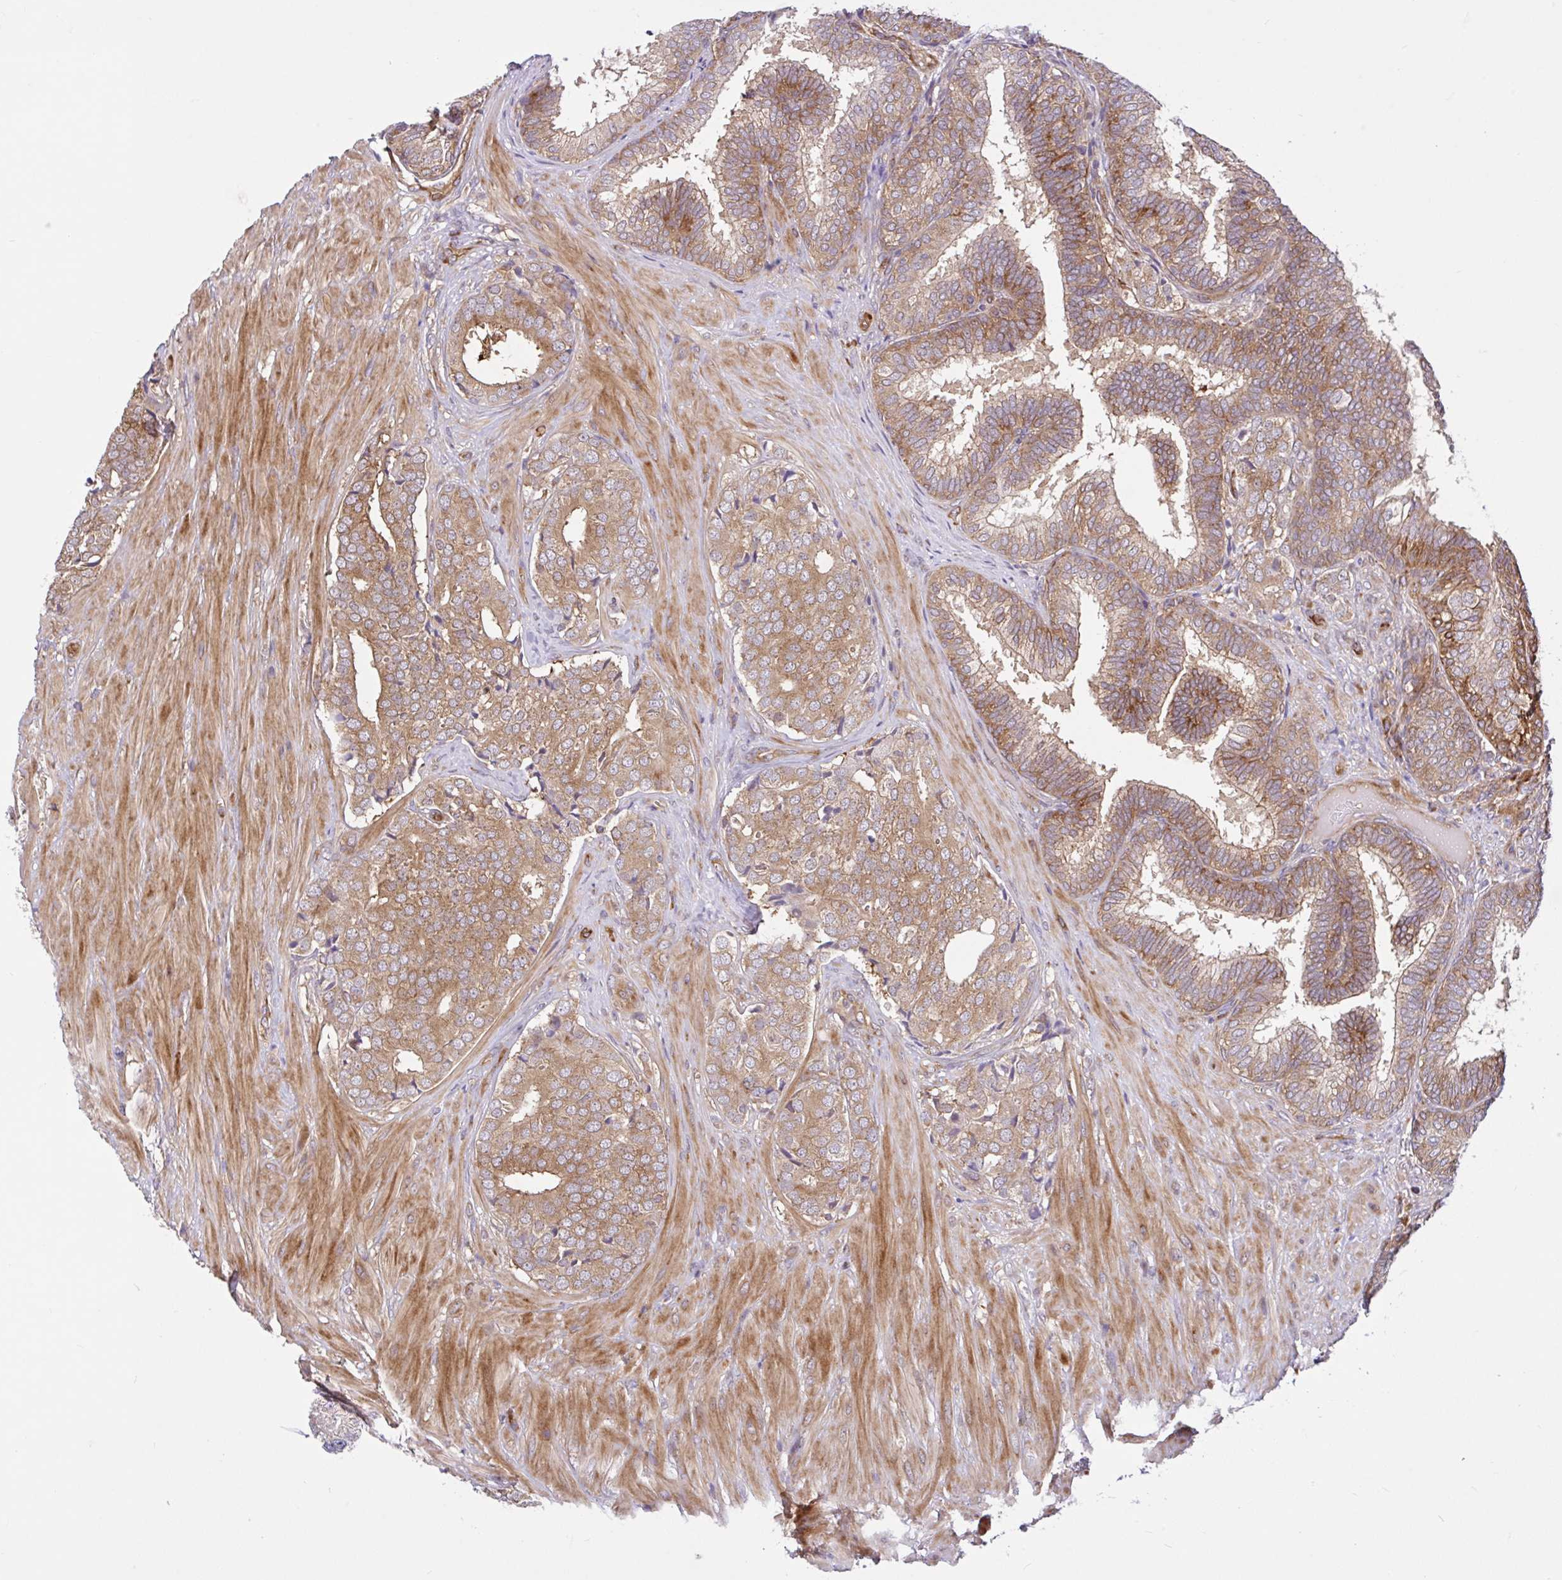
{"staining": {"intensity": "moderate", "quantity": ">75%", "location": "cytoplasmic/membranous"}, "tissue": "prostate cancer", "cell_type": "Tumor cells", "image_type": "cancer", "snomed": [{"axis": "morphology", "description": "Adenocarcinoma, High grade"}, {"axis": "topography", "description": "Prostate"}], "caption": "Immunohistochemical staining of prostate adenocarcinoma (high-grade) exhibits moderate cytoplasmic/membranous protein positivity in approximately >75% of tumor cells. The protein is stained brown, and the nuclei are stained in blue (DAB (3,3'-diaminobenzidine) IHC with brightfield microscopy, high magnification).", "gene": "NTPCR", "patient": {"sex": "male", "age": 62}}